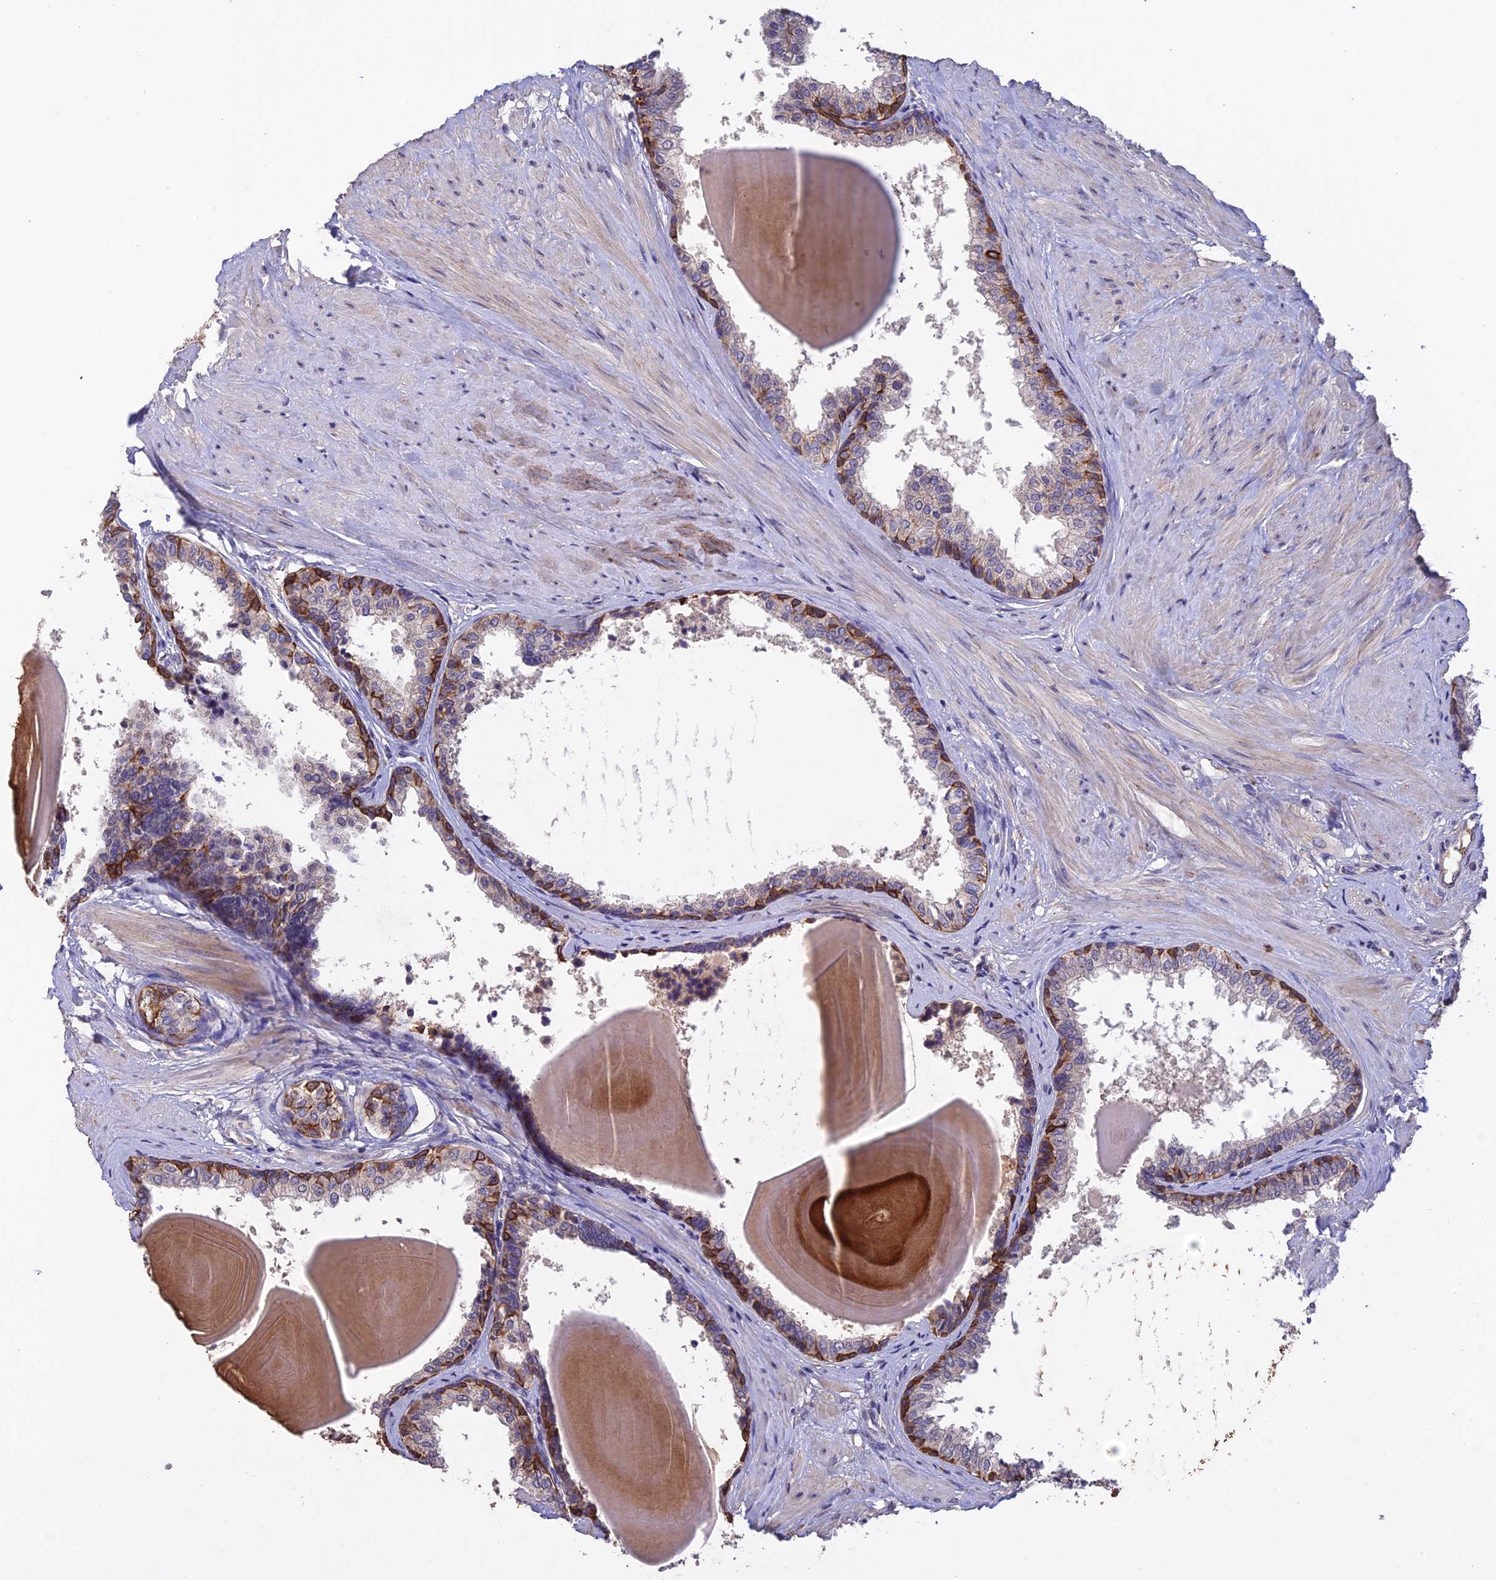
{"staining": {"intensity": "strong", "quantity": "<25%", "location": "cytoplasmic/membranous"}, "tissue": "prostate", "cell_type": "Glandular cells", "image_type": "normal", "snomed": [{"axis": "morphology", "description": "Normal tissue, NOS"}, {"axis": "topography", "description": "Prostate"}], "caption": "Normal prostate shows strong cytoplasmic/membranous positivity in approximately <25% of glandular cells.", "gene": "SLC39A13", "patient": {"sex": "male", "age": 48}}